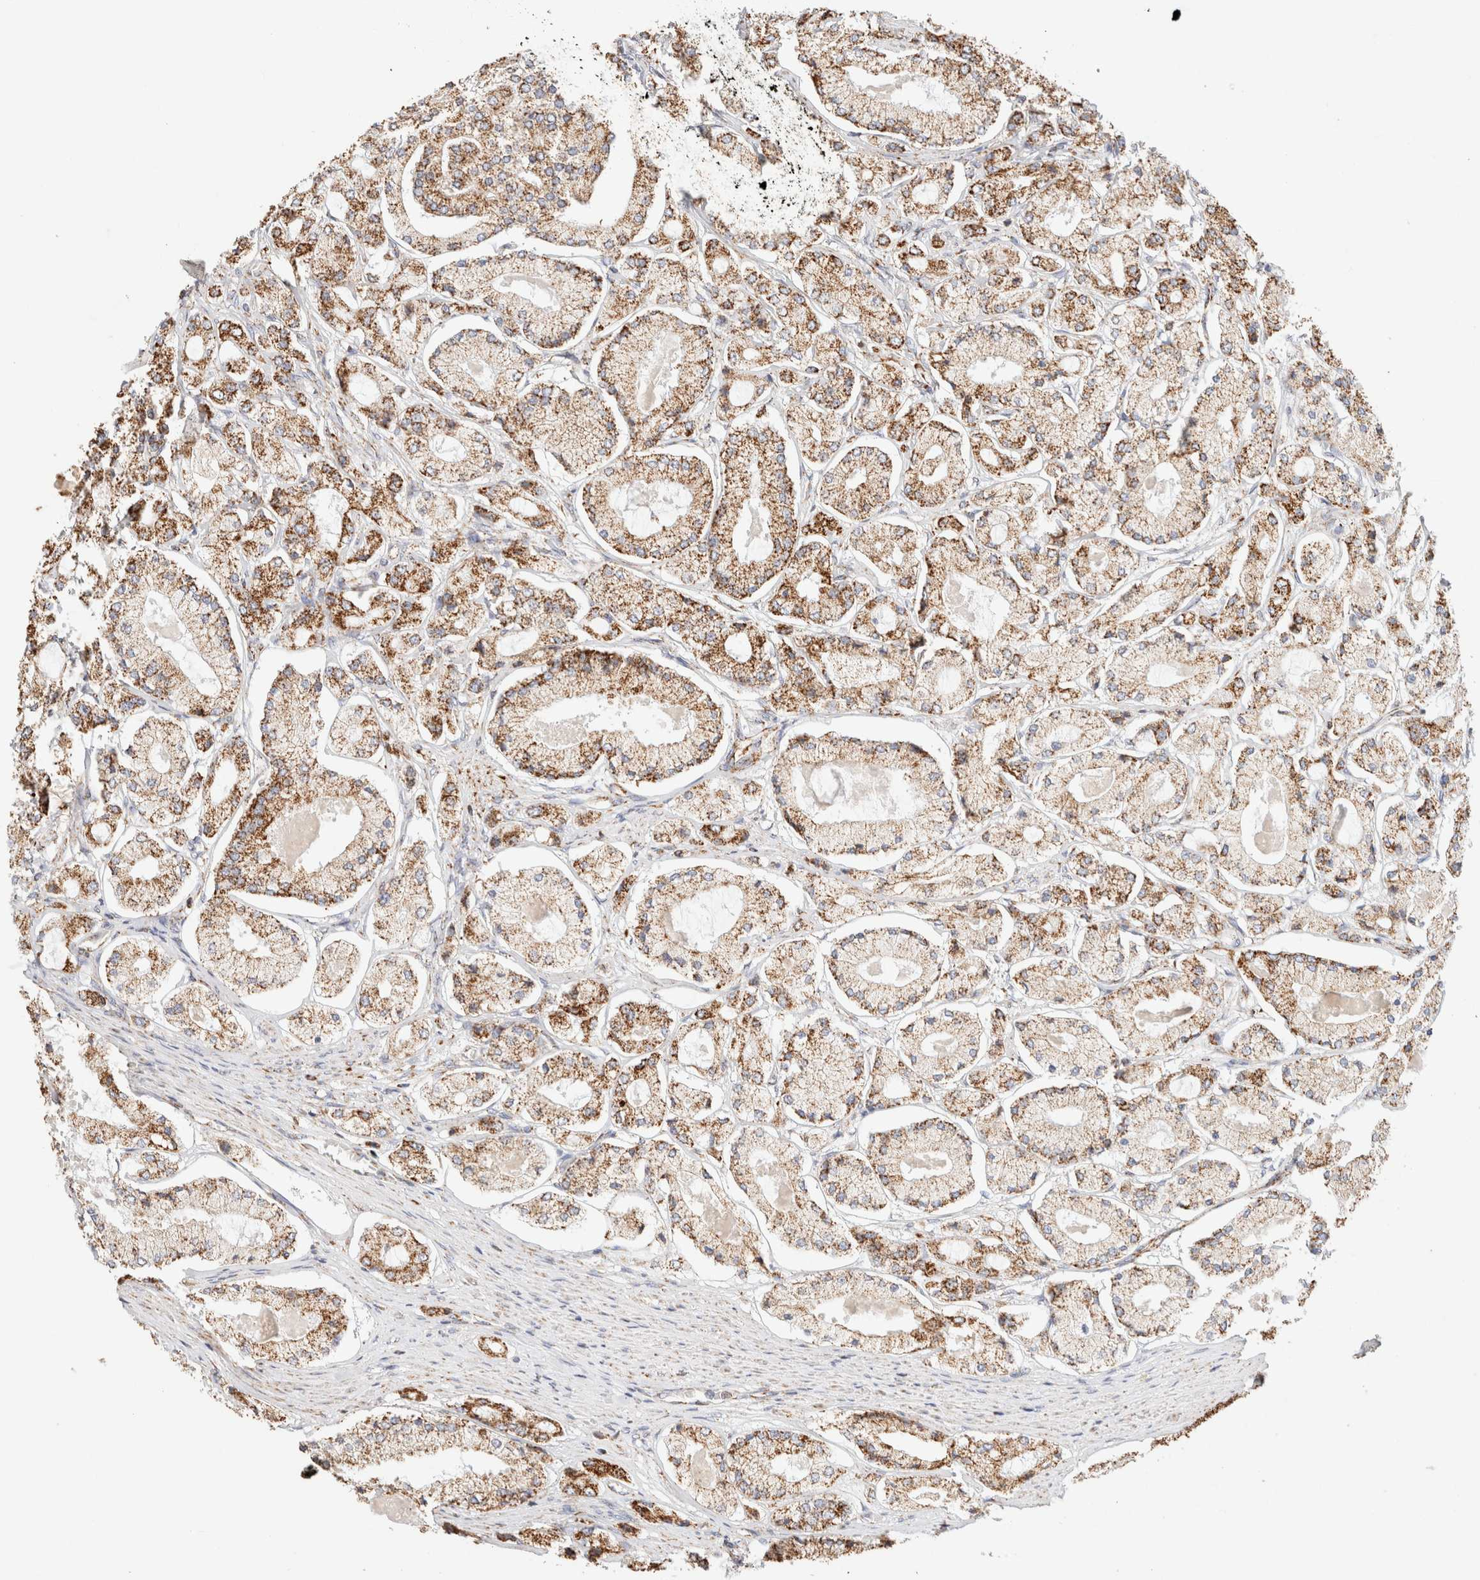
{"staining": {"intensity": "moderate", "quantity": ">75%", "location": "cytoplasmic/membranous"}, "tissue": "prostate cancer", "cell_type": "Tumor cells", "image_type": "cancer", "snomed": [{"axis": "morphology", "description": "Adenocarcinoma, High grade"}, {"axis": "topography", "description": "Prostate"}], "caption": "There is medium levels of moderate cytoplasmic/membranous expression in tumor cells of prostate high-grade adenocarcinoma, as demonstrated by immunohistochemical staining (brown color).", "gene": "PHB2", "patient": {"sex": "male", "age": 65}}